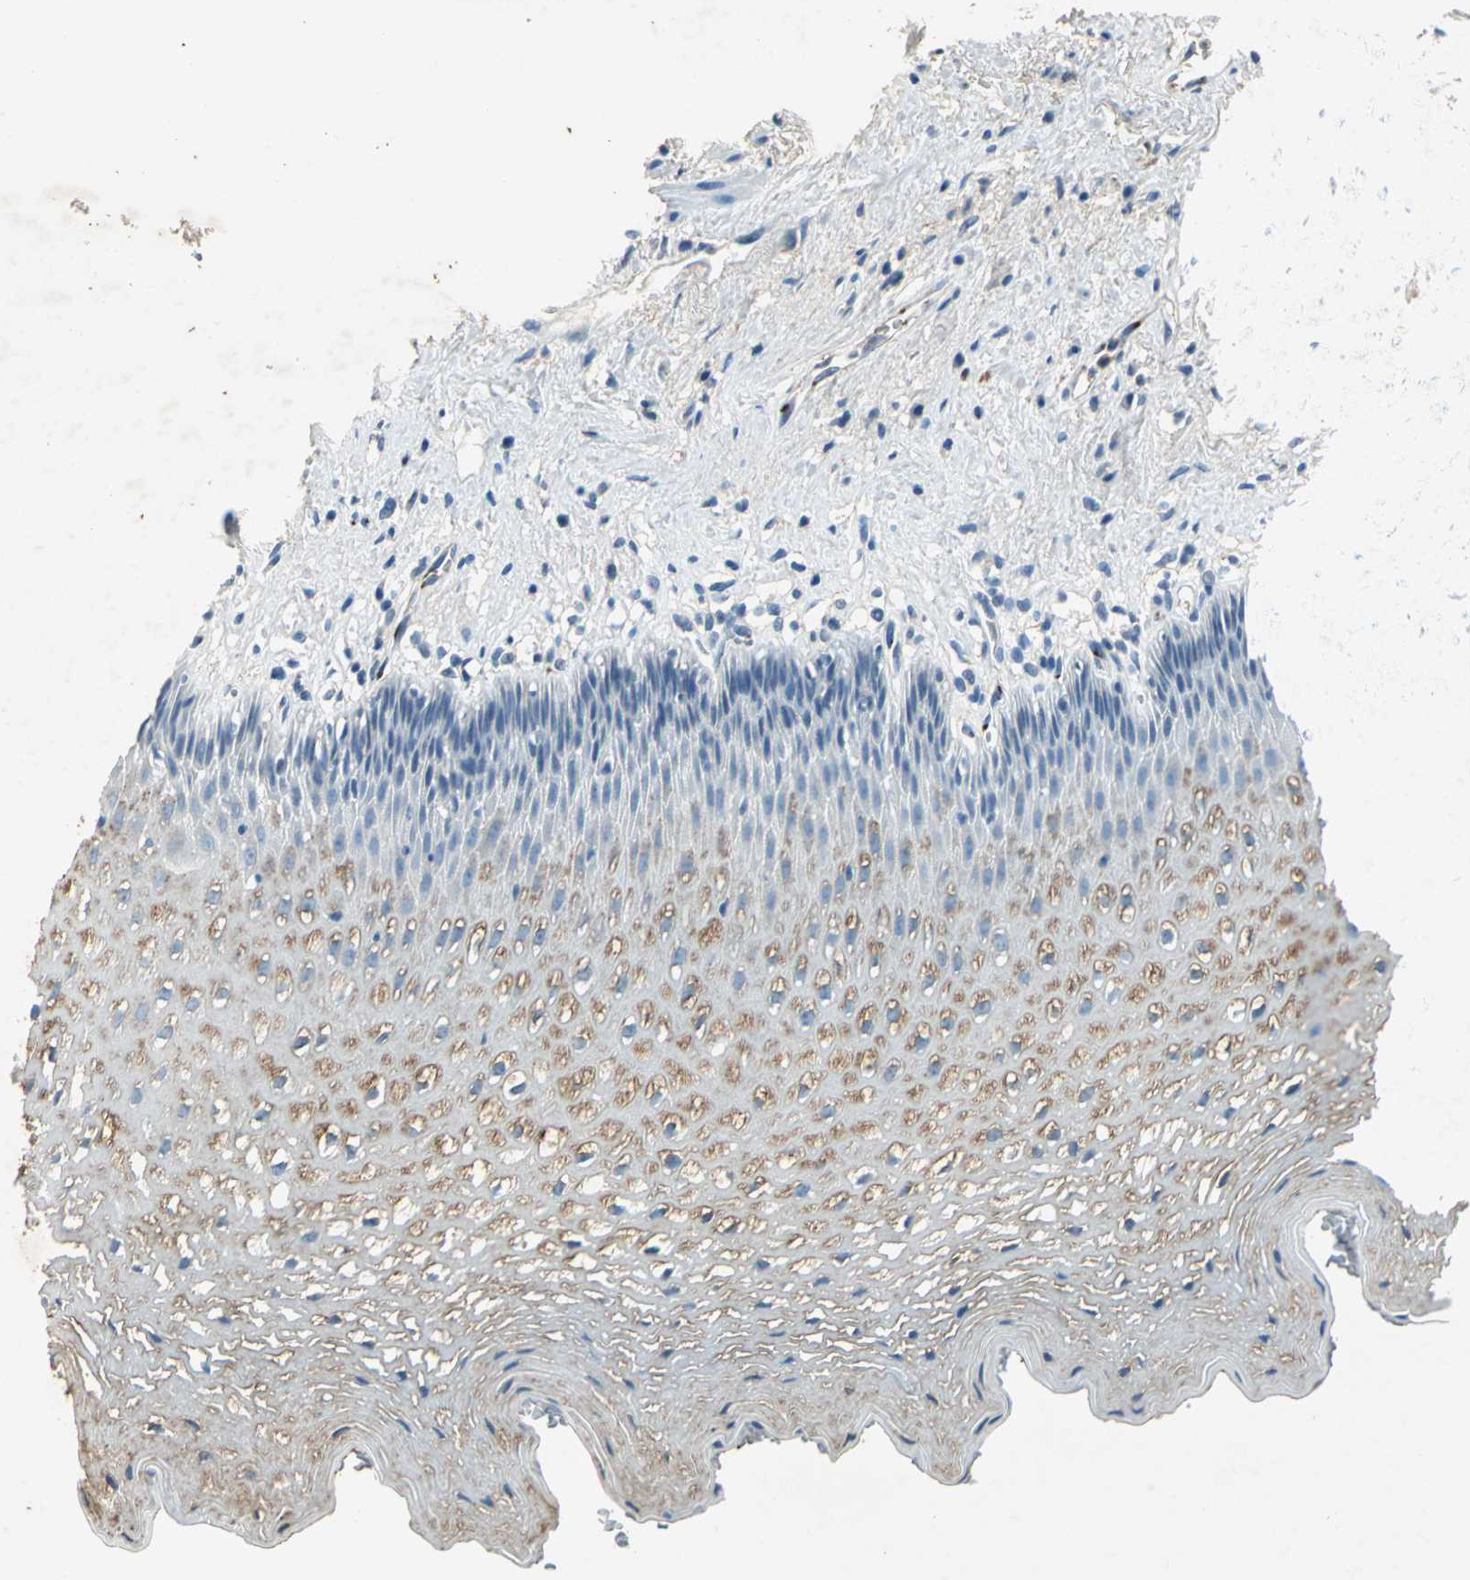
{"staining": {"intensity": "moderate", "quantity": "25%-75%", "location": "cytoplasmic/membranous"}, "tissue": "esophagus", "cell_type": "Squamous epithelial cells", "image_type": "normal", "snomed": [{"axis": "morphology", "description": "Normal tissue, NOS"}, {"axis": "topography", "description": "Esophagus"}], "caption": "IHC of normal esophagus exhibits medium levels of moderate cytoplasmic/membranous expression in approximately 25%-75% of squamous epithelial cells. Using DAB (3,3'-diaminobenzidine) (brown) and hematoxylin (blue) stains, captured at high magnification using brightfield microscopy.", "gene": "CAMK2B", "patient": {"sex": "female", "age": 70}}